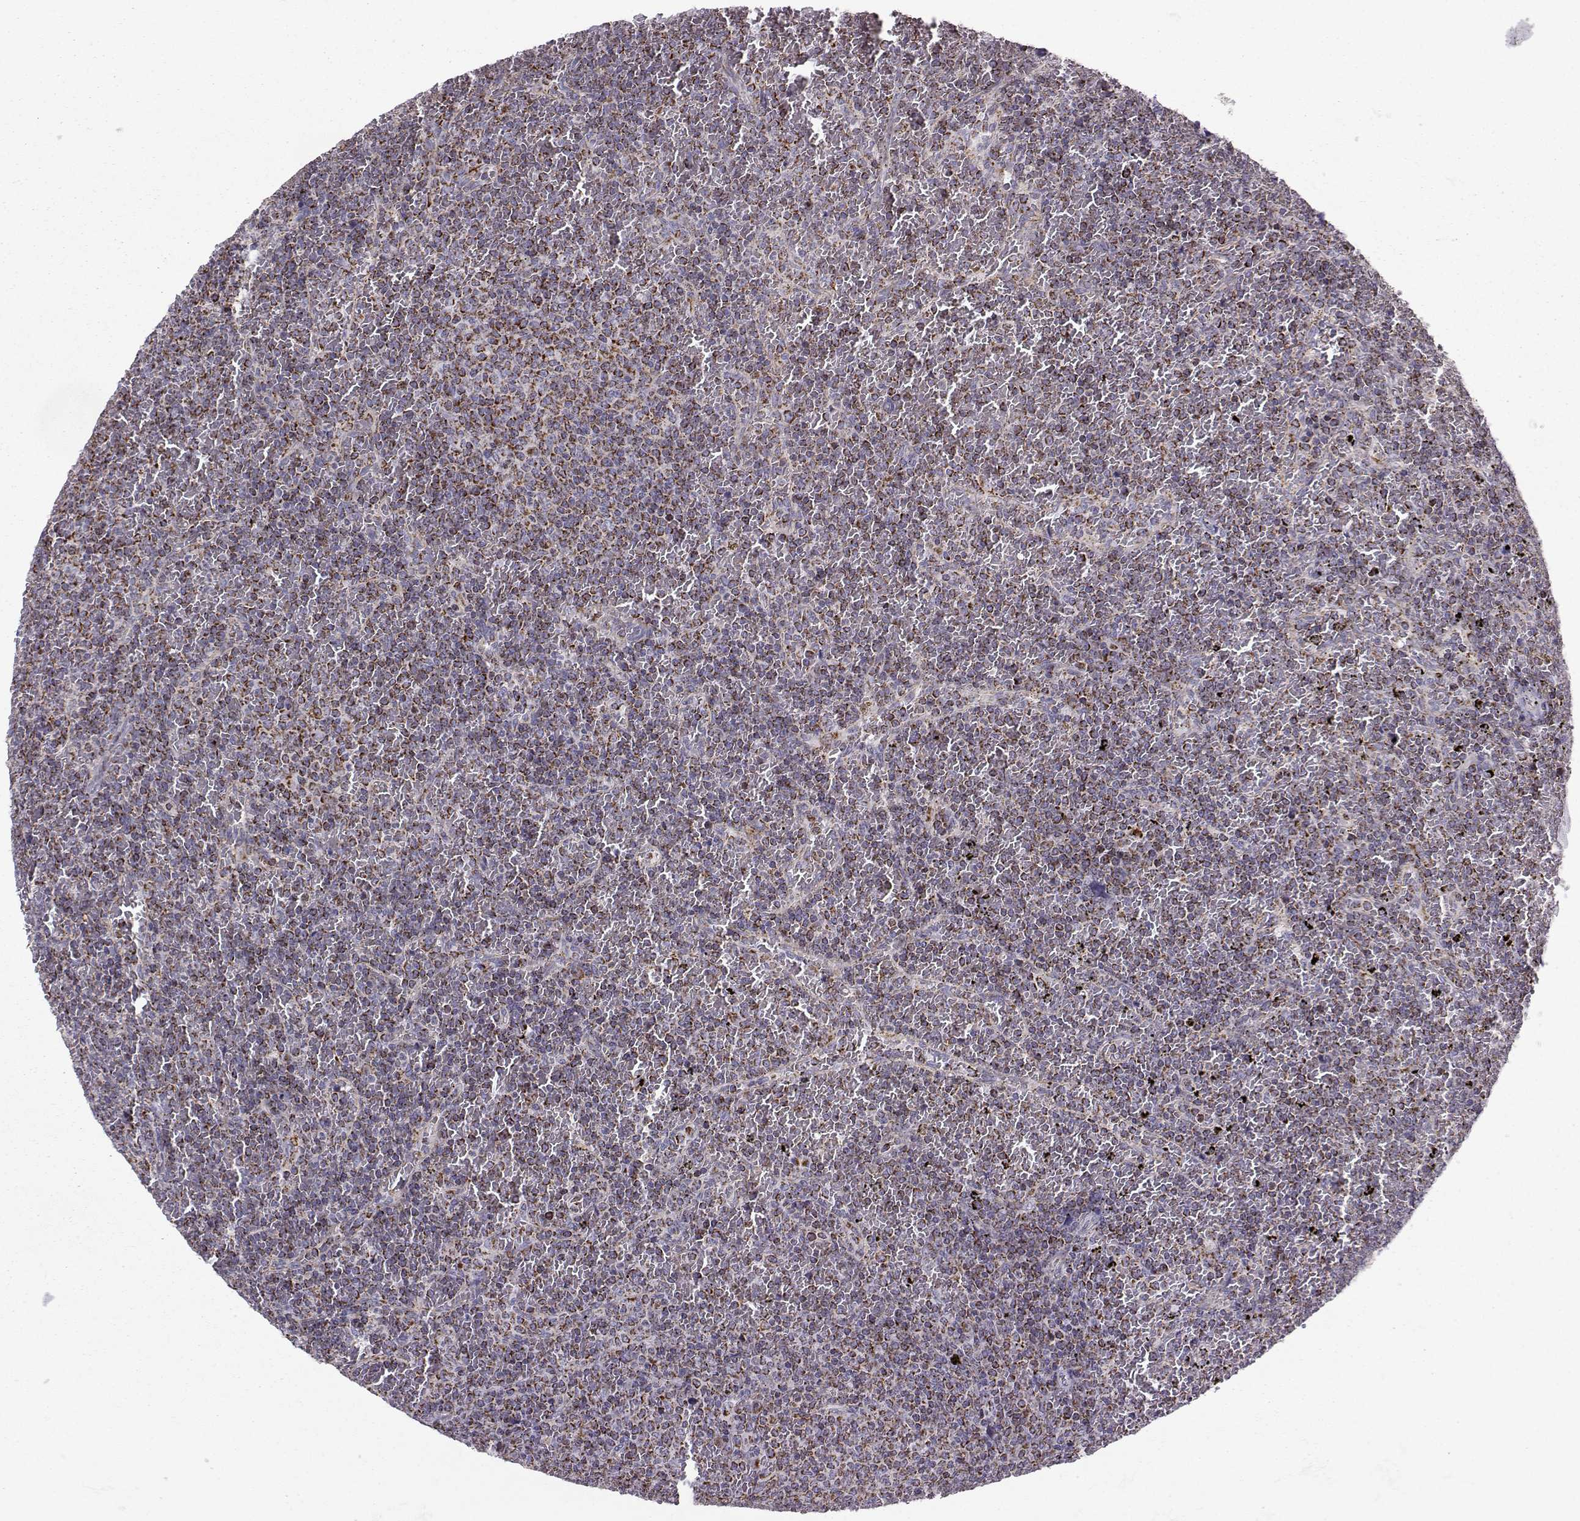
{"staining": {"intensity": "strong", "quantity": ">75%", "location": "cytoplasmic/membranous"}, "tissue": "lymphoma", "cell_type": "Tumor cells", "image_type": "cancer", "snomed": [{"axis": "morphology", "description": "Malignant lymphoma, non-Hodgkin's type, Low grade"}, {"axis": "topography", "description": "Spleen"}], "caption": "A high-resolution photomicrograph shows immunohistochemistry (IHC) staining of lymphoma, which exhibits strong cytoplasmic/membranous expression in approximately >75% of tumor cells. (IHC, brightfield microscopy, high magnification).", "gene": "NECAB3", "patient": {"sex": "female", "age": 77}}